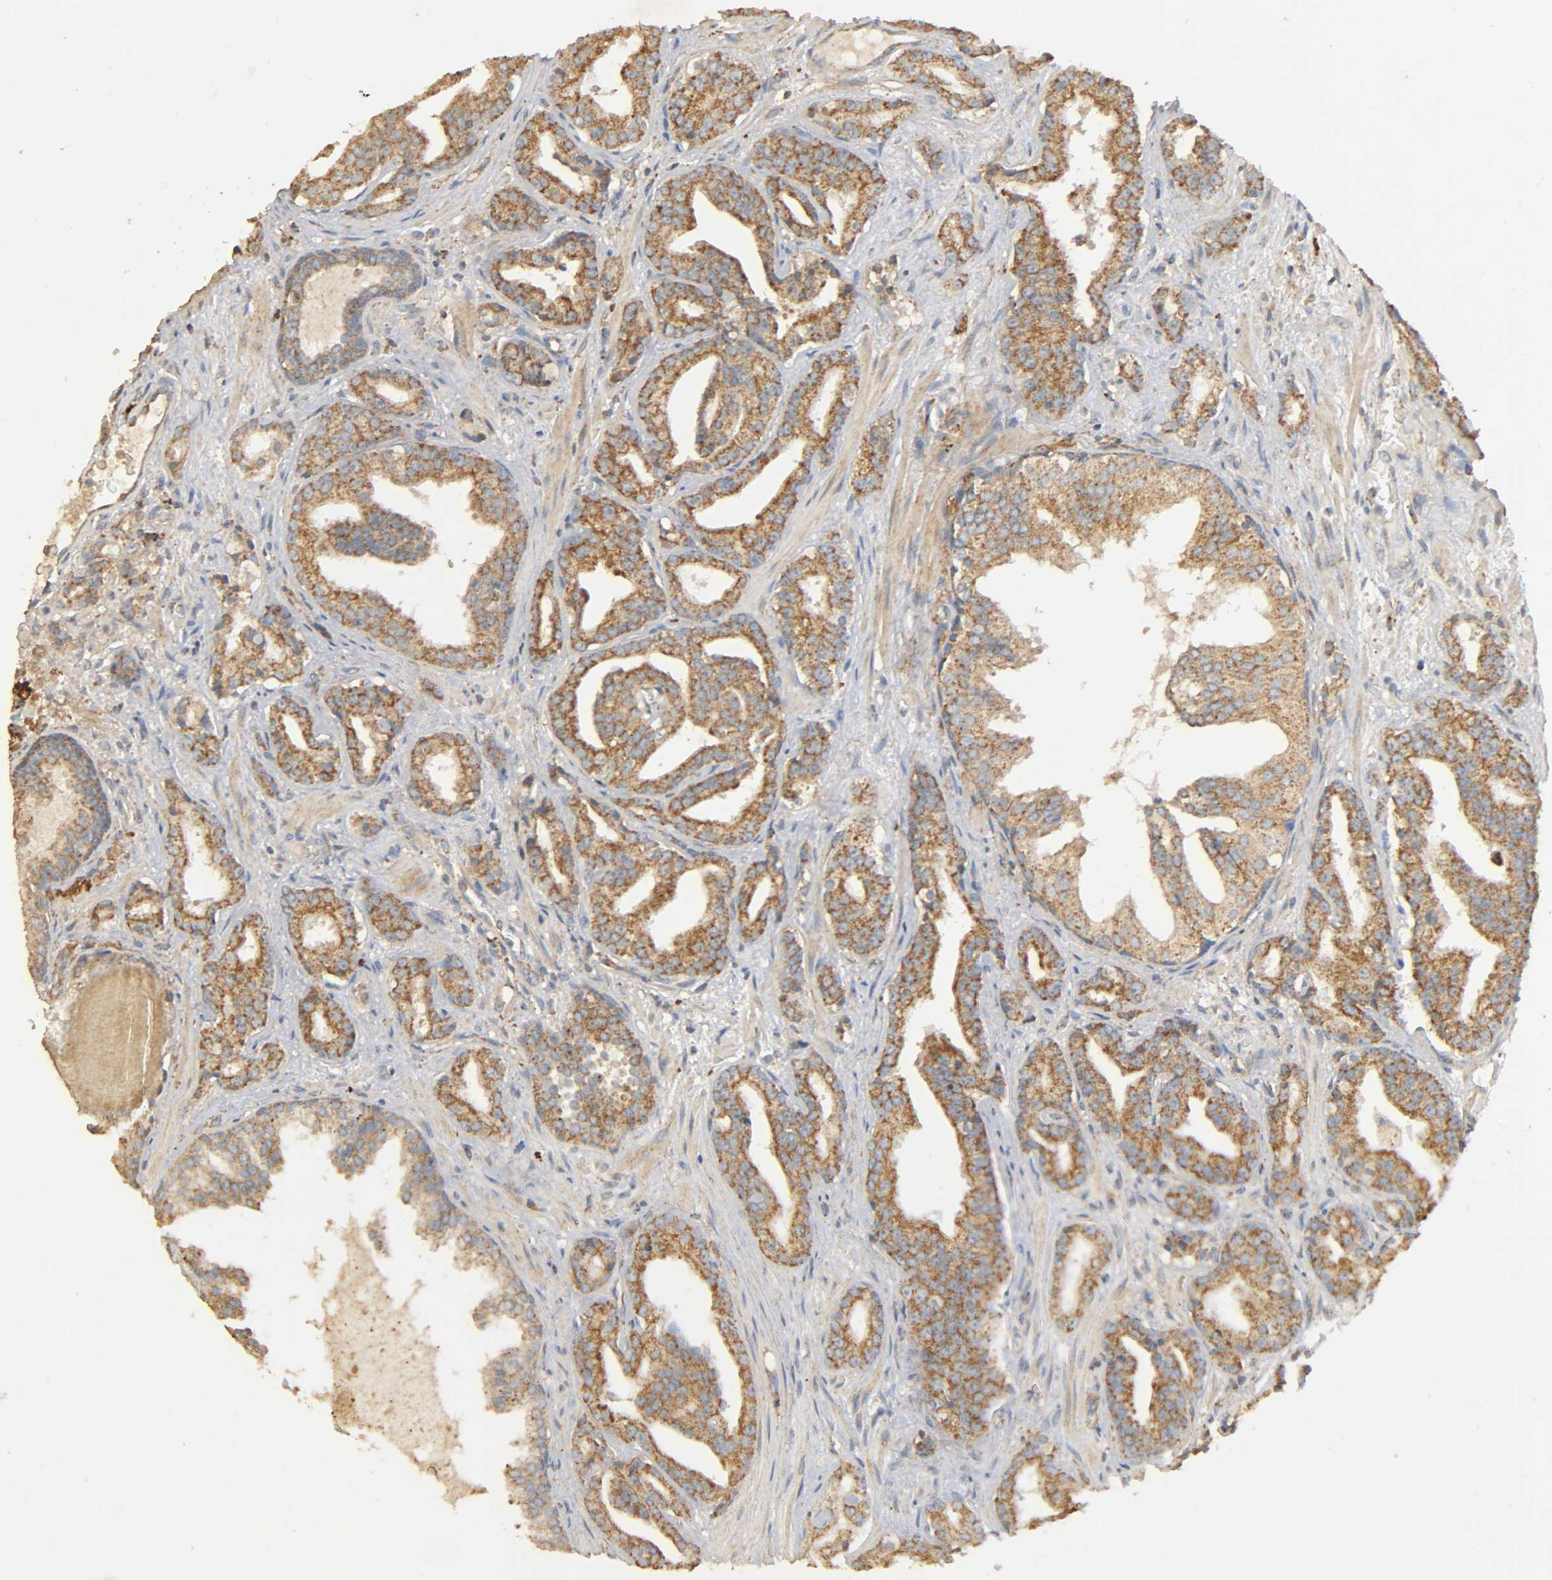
{"staining": {"intensity": "strong", "quantity": ">75%", "location": "cytoplasmic/membranous"}, "tissue": "prostate cancer", "cell_type": "Tumor cells", "image_type": "cancer", "snomed": [{"axis": "morphology", "description": "Adenocarcinoma, Low grade"}, {"axis": "topography", "description": "Prostate"}], "caption": "Prostate cancer (adenocarcinoma (low-grade)) tissue exhibits strong cytoplasmic/membranous expression in about >75% of tumor cells Immunohistochemistry stains the protein in brown and the nuclei are stained blue.", "gene": "NDUFS3", "patient": {"sex": "male", "age": 63}}